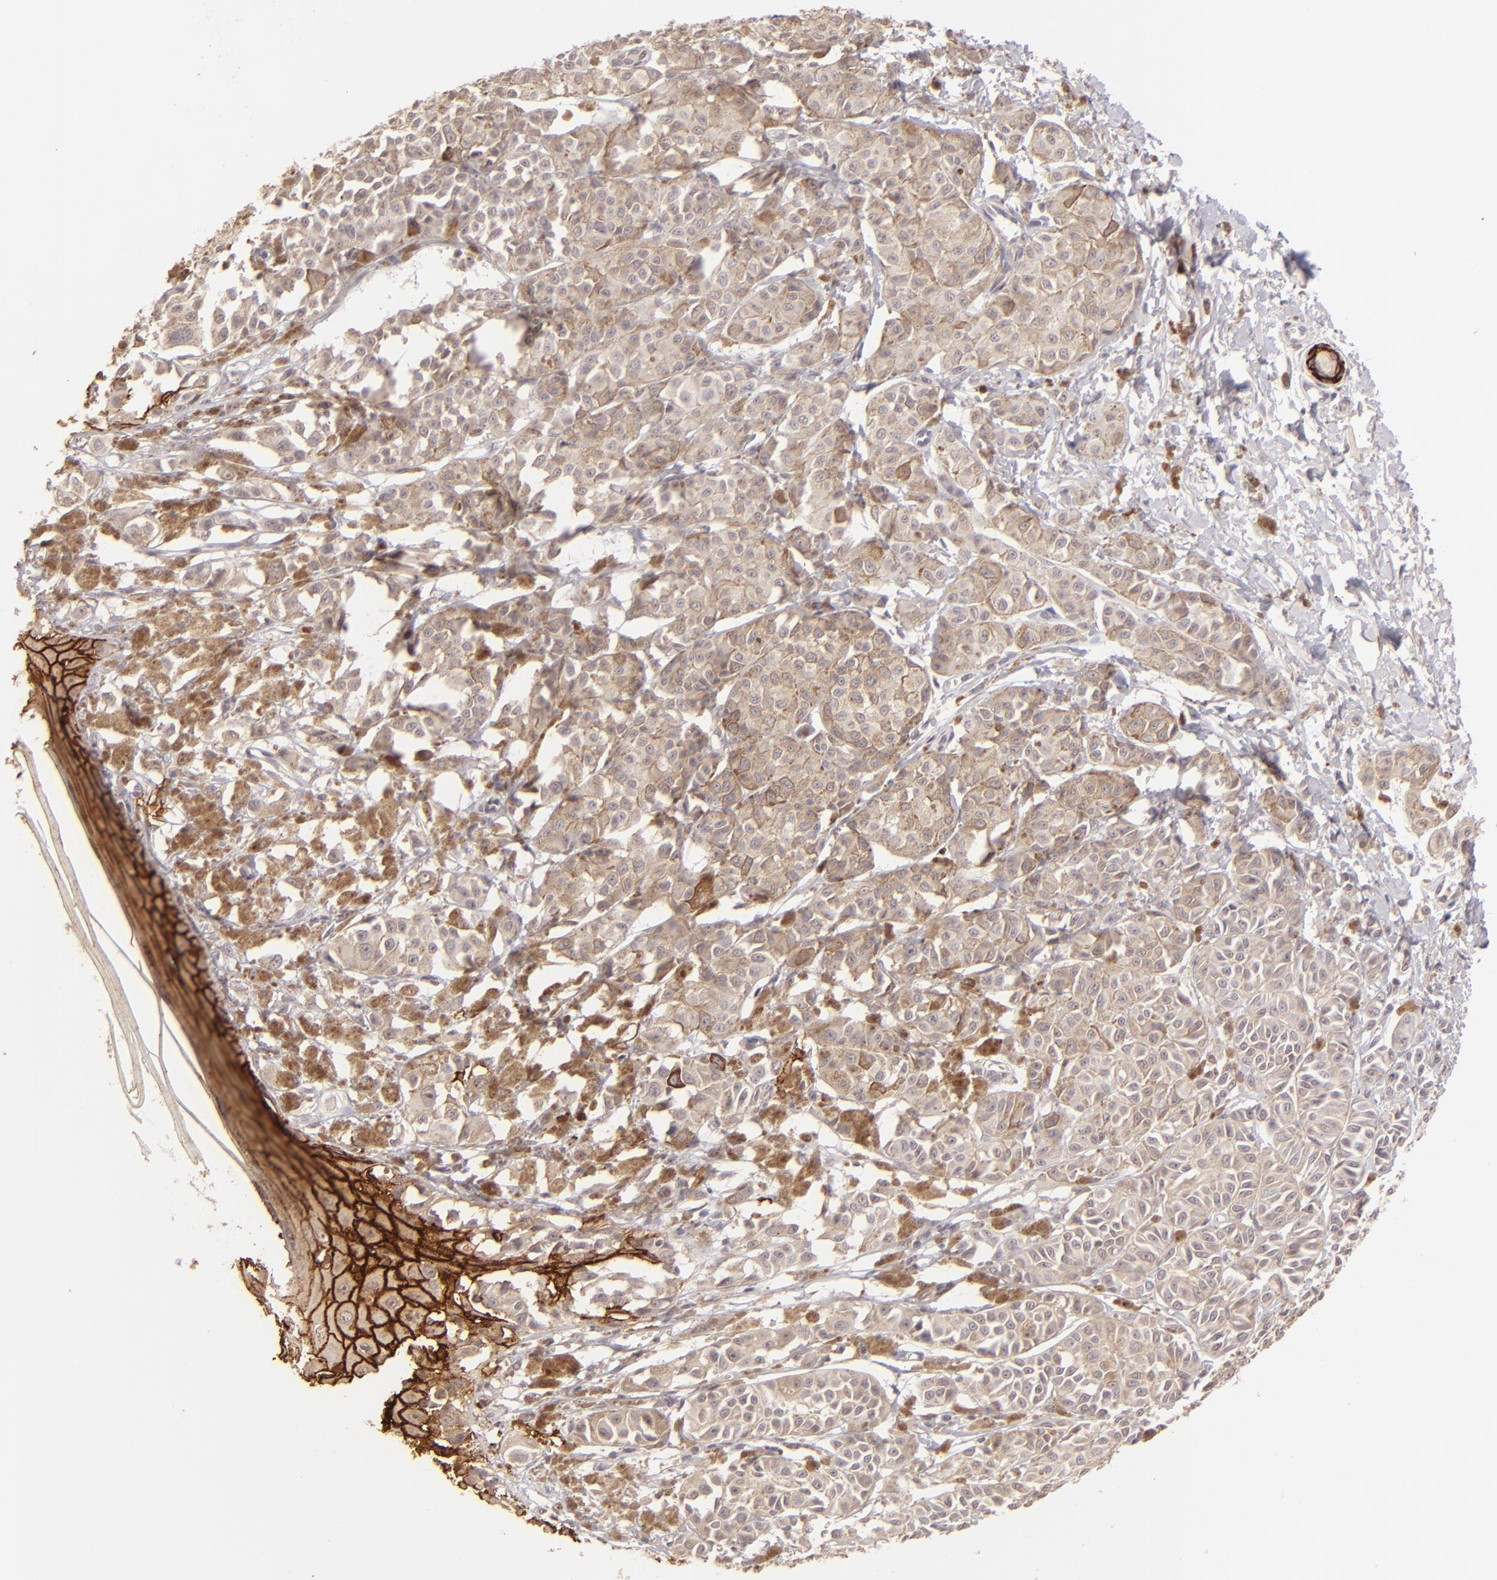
{"staining": {"intensity": "weak", "quantity": ">75%", "location": "cytoplasmic/membranous"}, "tissue": "melanoma", "cell_type": "Tumor cells", "image_type": "cancer", "snomed": [{"axis": "morphology", "description": "Malignant melanoma, NOS"}, {"axis": "topography", "description": "Skin"}], "caption": "Immunohistochemical staining of melanoma shows low levels of weak cytoplasmic/membranous protein positivity in approximately >75% of tumor cells. Nuclei are stained in blue.", "gene": "CLDN1", "patient": {"sex": "male", "age": 76}}